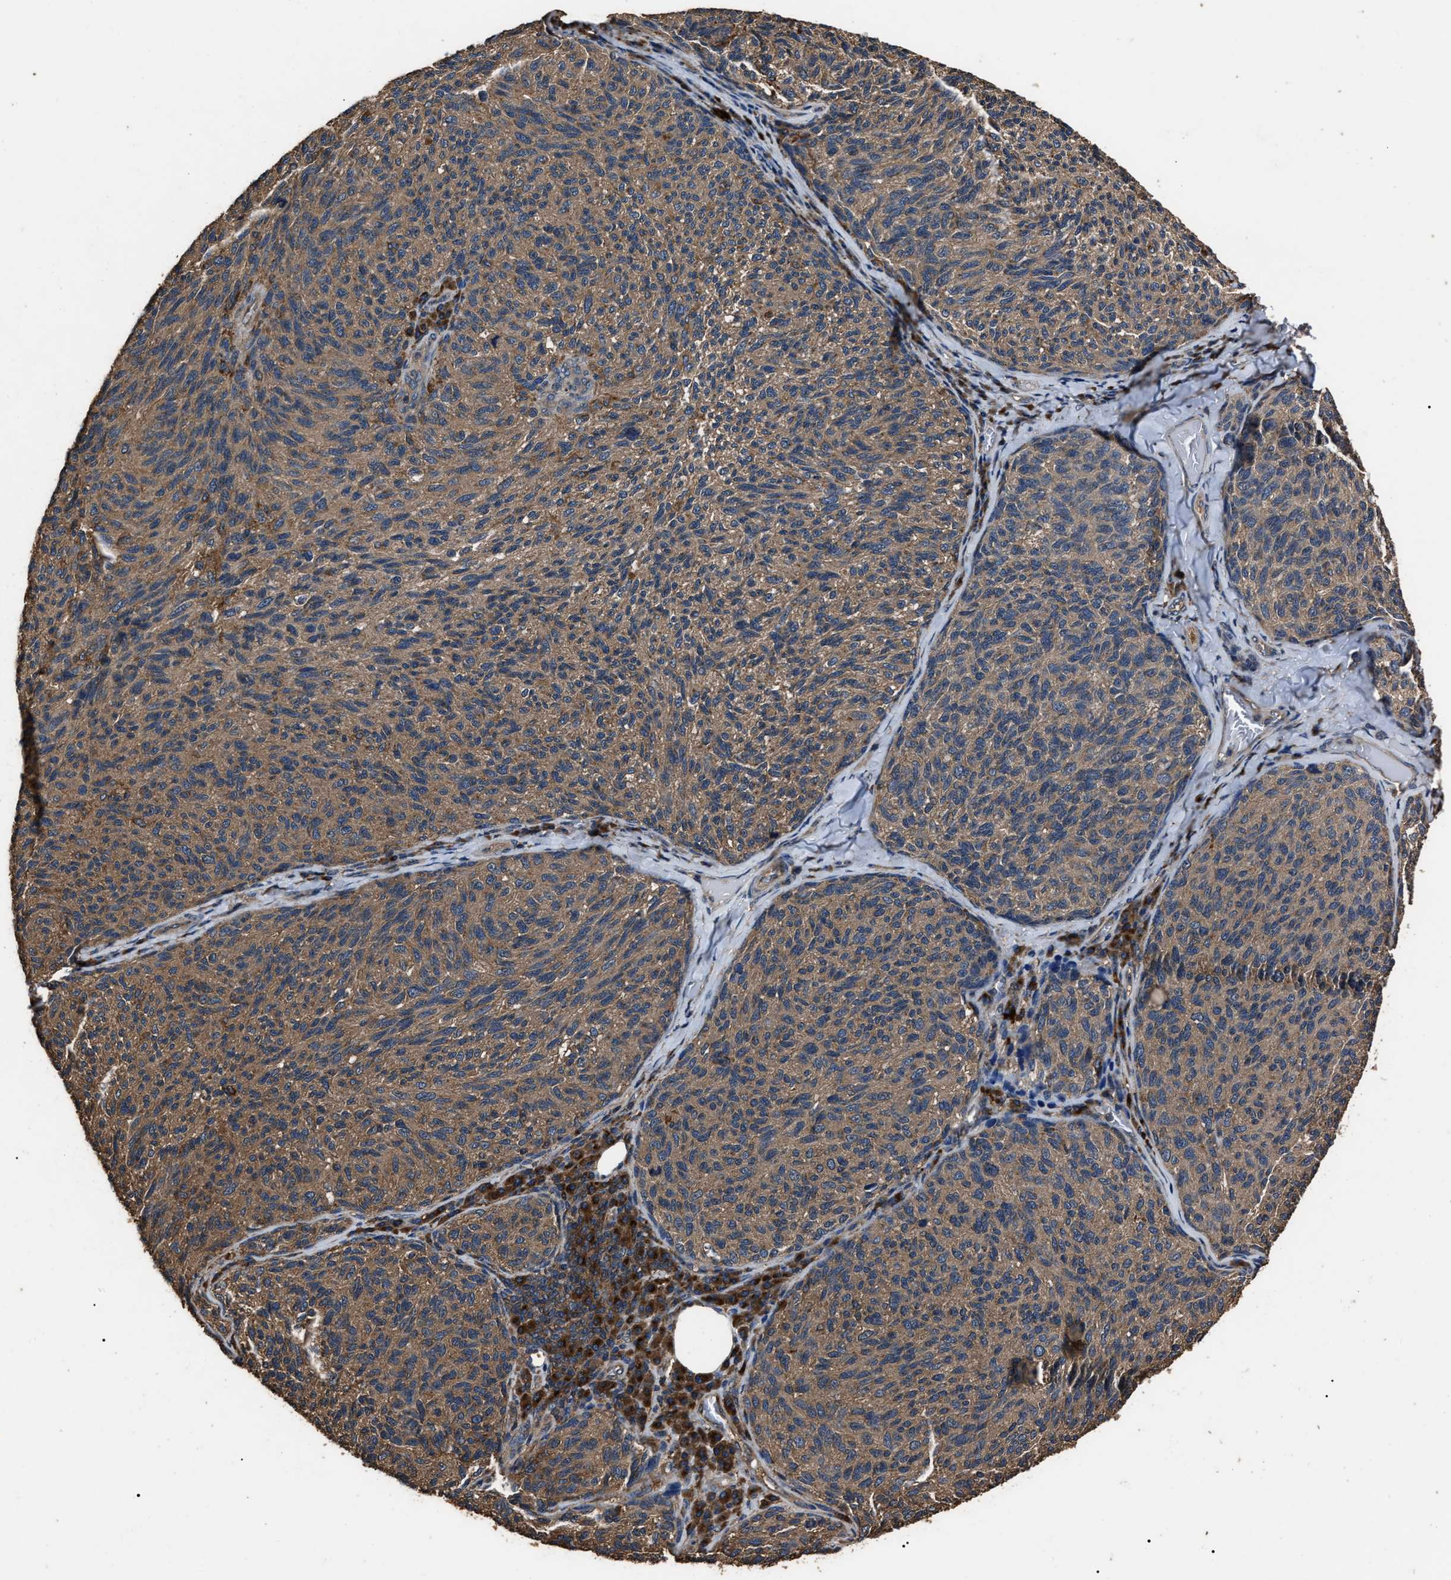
{"staining": {"intensity": "moderate", "quantity": ">75%", "location": "cytoplasmic/membranous"}, "tissue": "melanoma", "cell_type": "Tumor cells", "image_type": "cancer", "snomed": [{"axis": "morphology", "description": "Malignant melanoma, NOS"}, {"axis": "topography", "description": "Skin"}], "caption": "Immunohistochemistry of human malignant melanoma shows medium levels of moderate cytoplasmic/membranous positivity in approximately >75% of tumor cells.", "gene": "RNF216", "patient": {"sex": "female", "age": 73}}